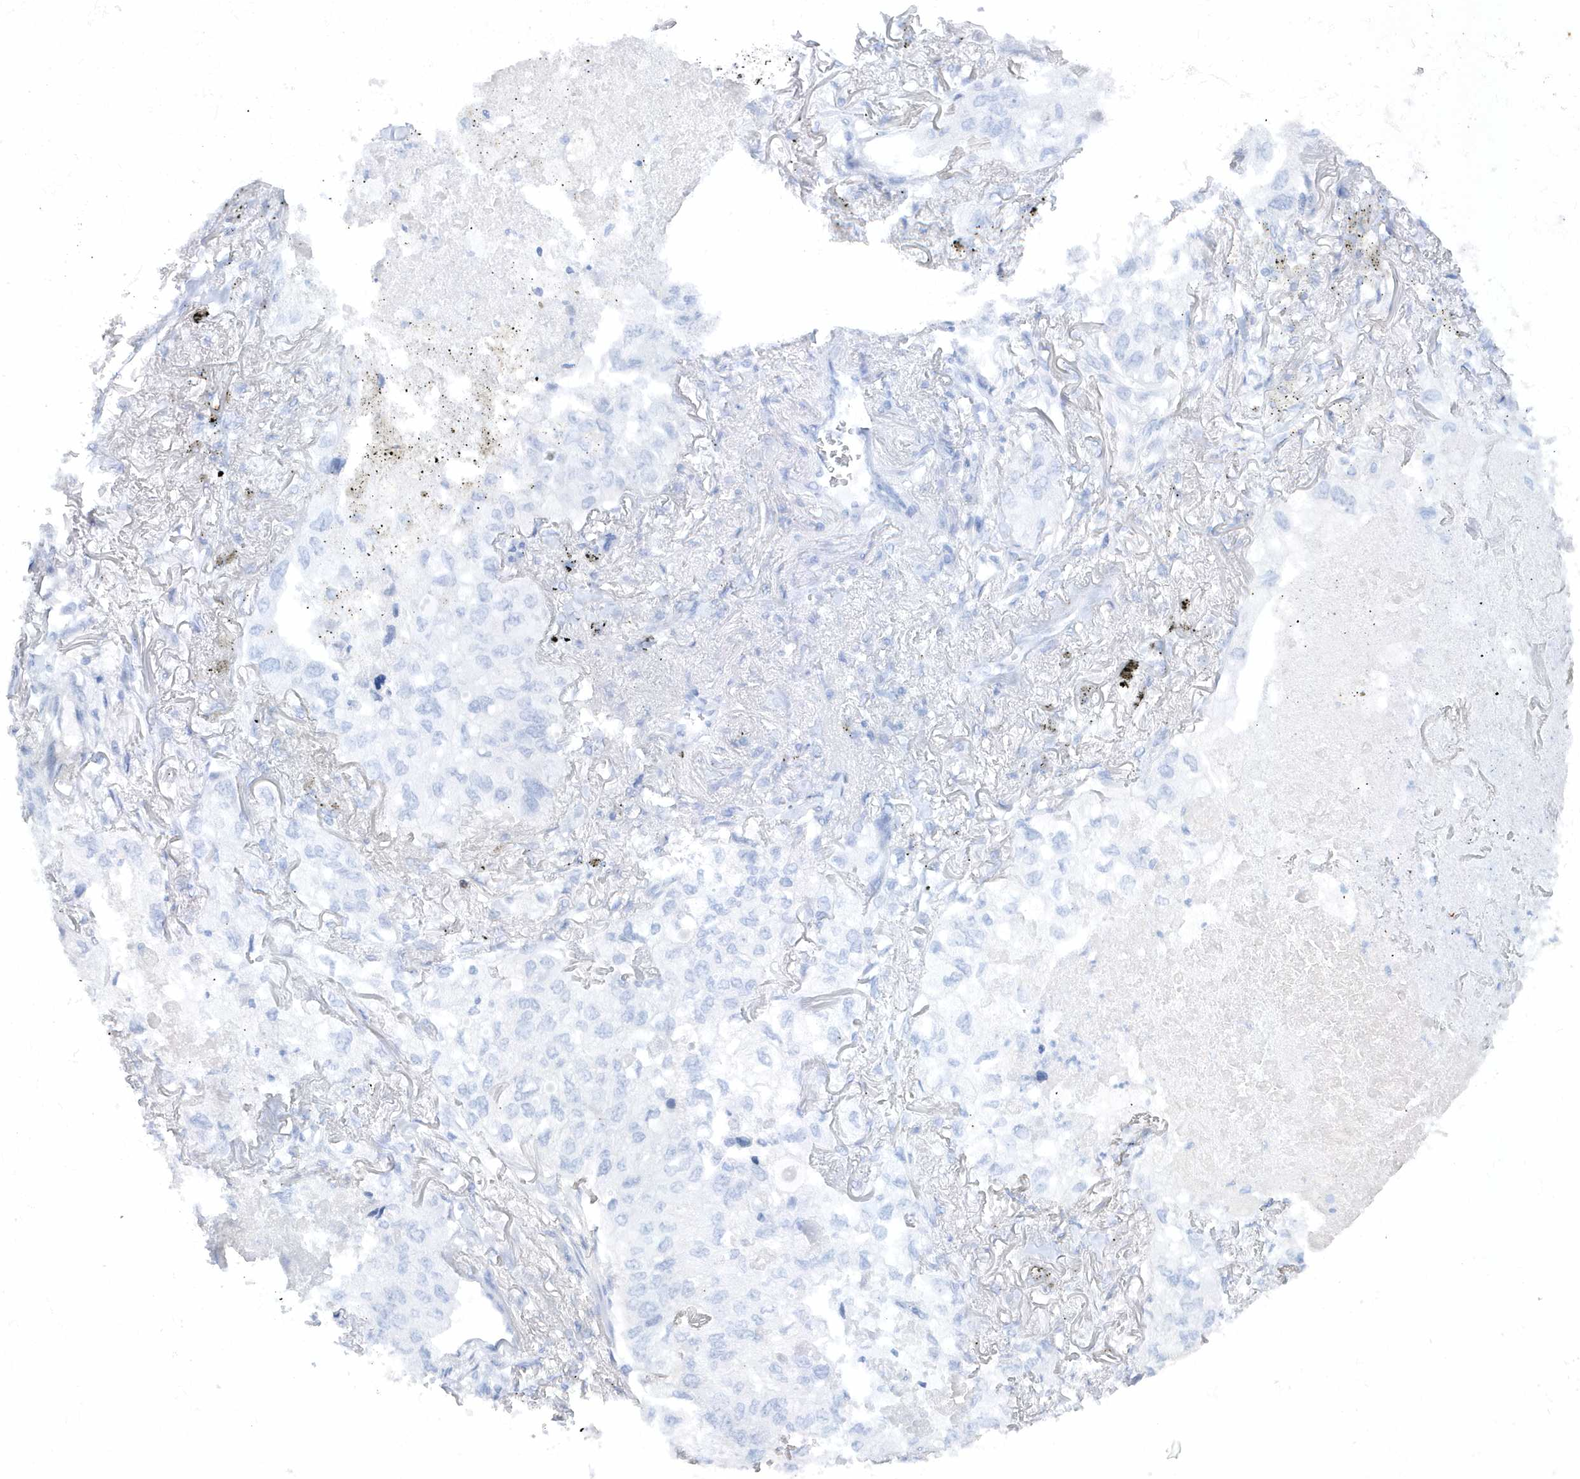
{"staining": {"intensity": "weak", "quantity": "<25%", "location": "cytoplasmic/membranous"}, "tissue": "lung cancer", "cell_type": "Tumor cells", "image_type": "cancer", "snomed": [{"axis": "morphology", "description": "Adenocarcinoma, NOS"}, {"axis": "topography", "description": "Lung"}], "caption": "The immunohistochemistry (IHC) photomicrograph has no significant expression in tumor cells of adenocarcinoma (lung) tissue.", "gene": "MAP7D3", "patient": {"sex": "male", "age": 65}}